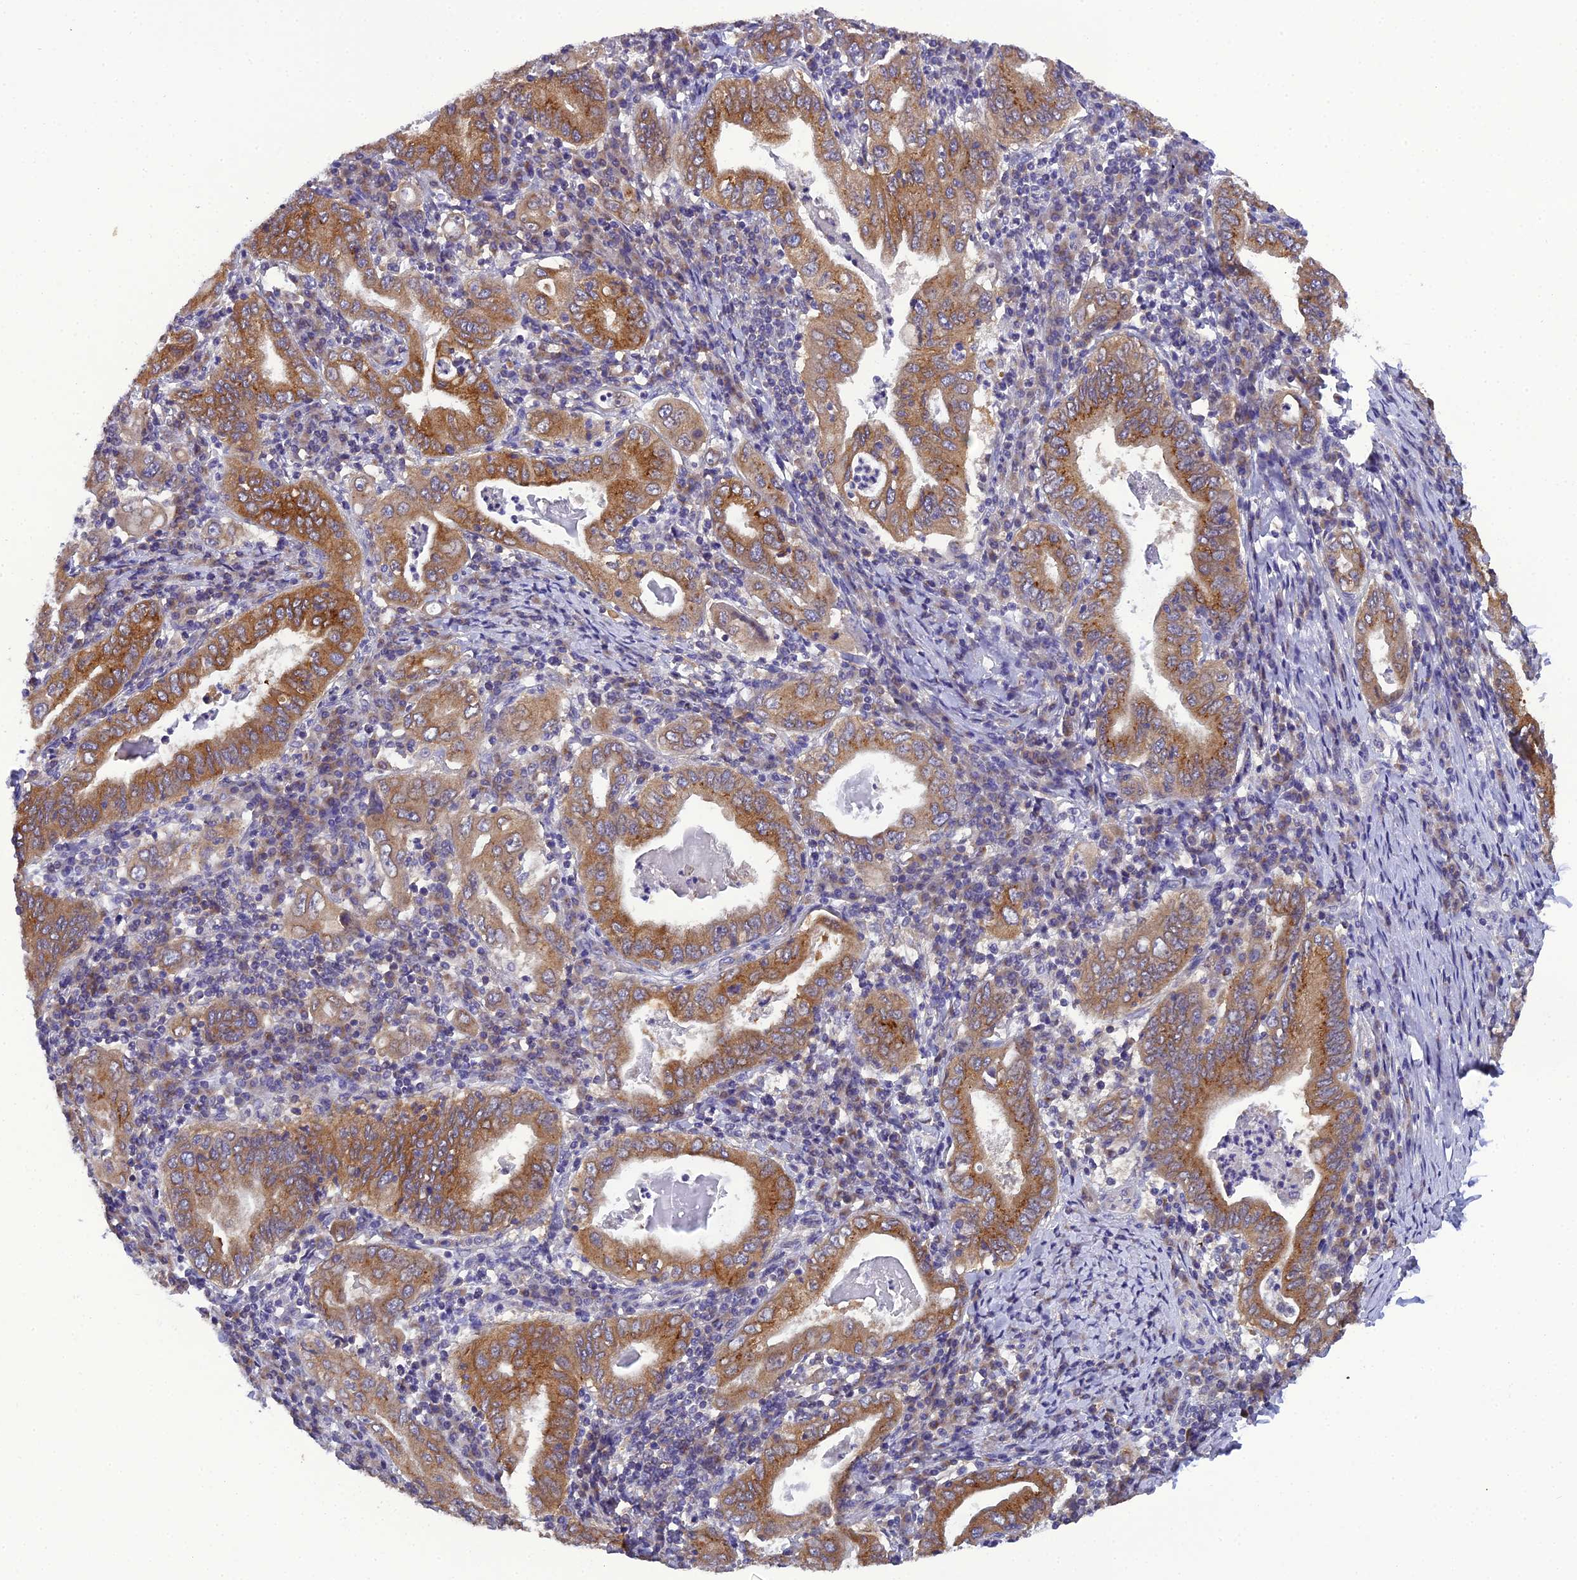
{"staining": {"intensity": "moderate", "quantity": ">75%", "location": "cytoplasmic/membranous"}, "tissue": "stomach cancer", "cell_type": "Tumor cells", "image_type": "cancer", "snomed": [{"axis": "morphology", "description": "Normal tissue, NOS"}, {"axis": "morphology", "description": "Adenocarcinoma, NOS"}, {"axis": "topography", "description": "Esophagus"}, {"axis": "topography", "description": "Stomach, upper"}, {"axis": "topography", "description": "Peripheral nerve tissue"}], "caption": "This image displays immunohistochemistry (IHC) staining of stomach cancer (adenocarcinoma), with medium moderate cytoplasmic/membranous staining in about >75% of tumor cells.", "gene": "GOLPH3", "patient": {"sex": "male", "age": 62}}